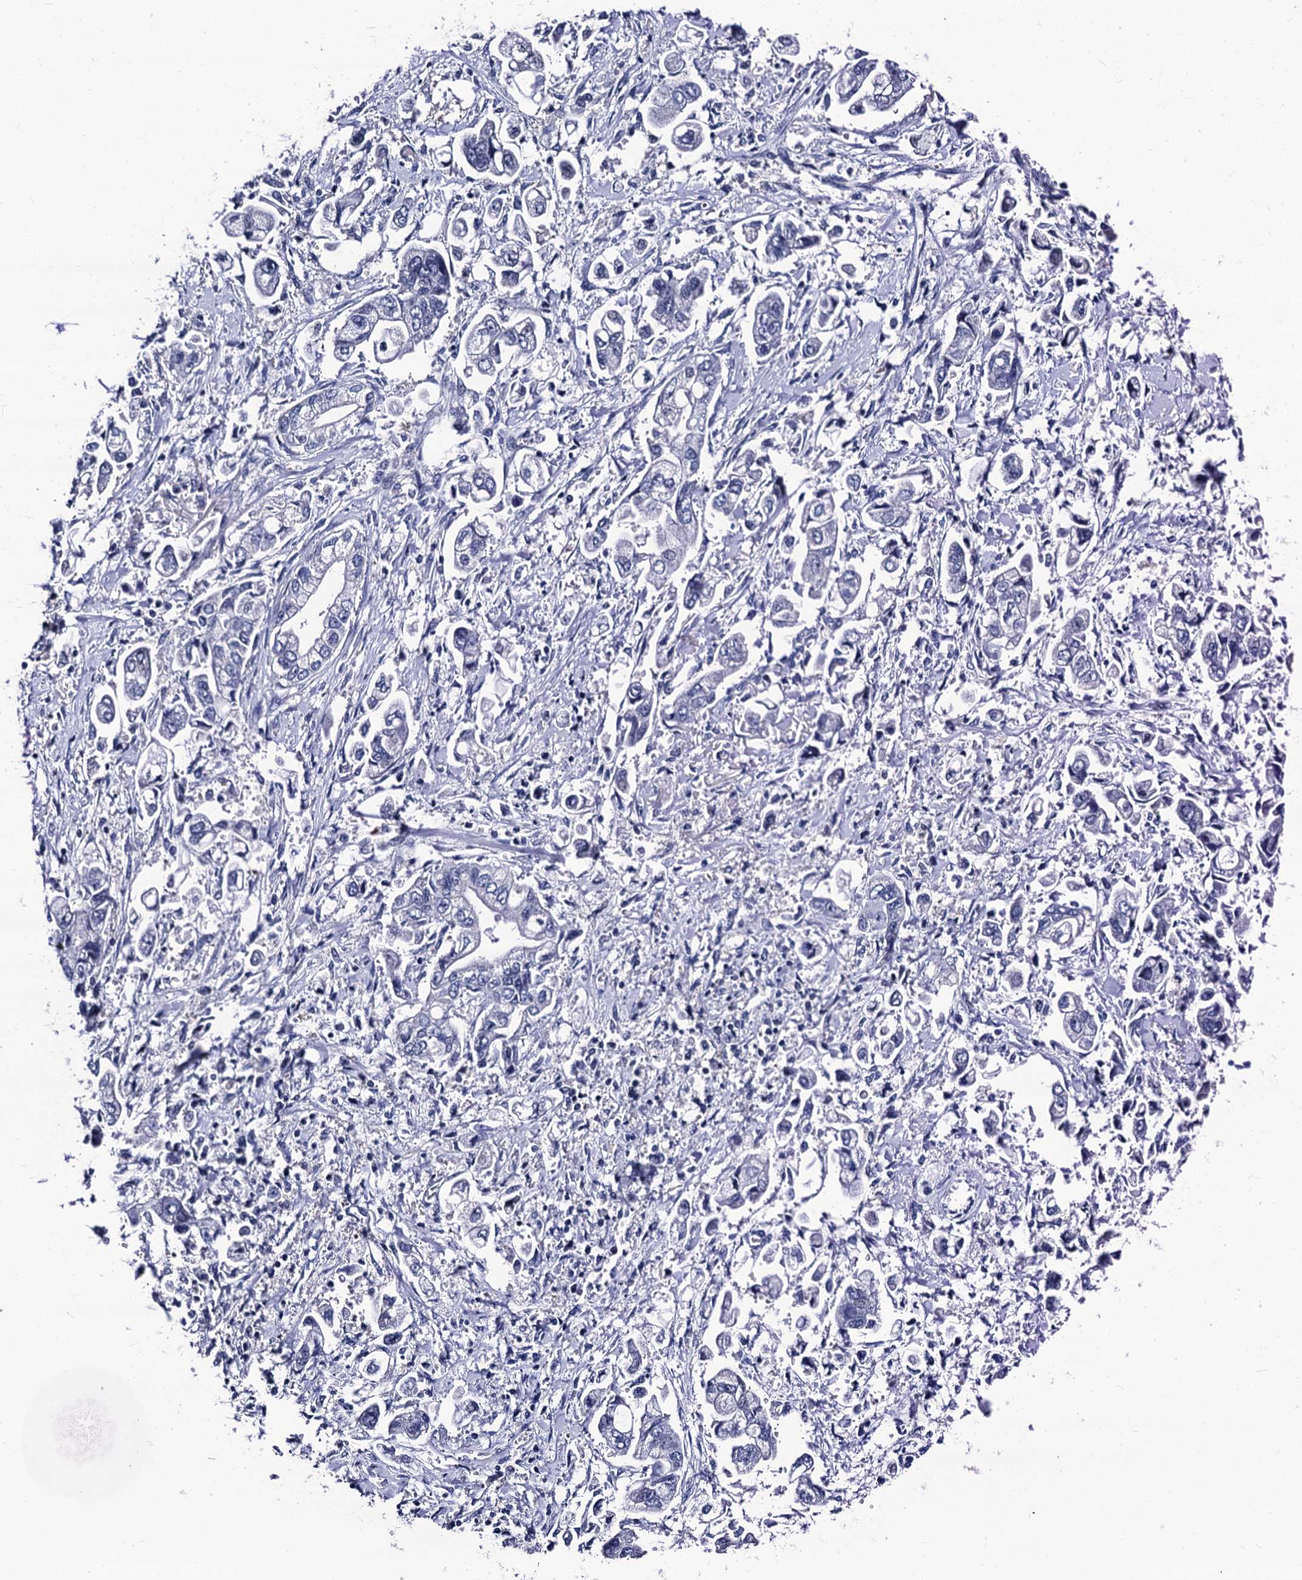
{"staining": {"intensity": "negative", "quantity": "none", "location": "none"}, "tissue": "stomach cancer", "cell_type": "Tumor cells", "image_type": "cancer", "snomed": [{"axis": "morphology", "description": "Adenocarcinoma, NOS"}, {"axis": "topography", "description": "Stomach"}], "caption": "The immunohistochemistry (IHC) histopathology image has no significant staining in tumor cells of stomach adenocarcinoma tissue.", "gene": "LRRC30", "patient": {"sex": "male", "age": 62}}